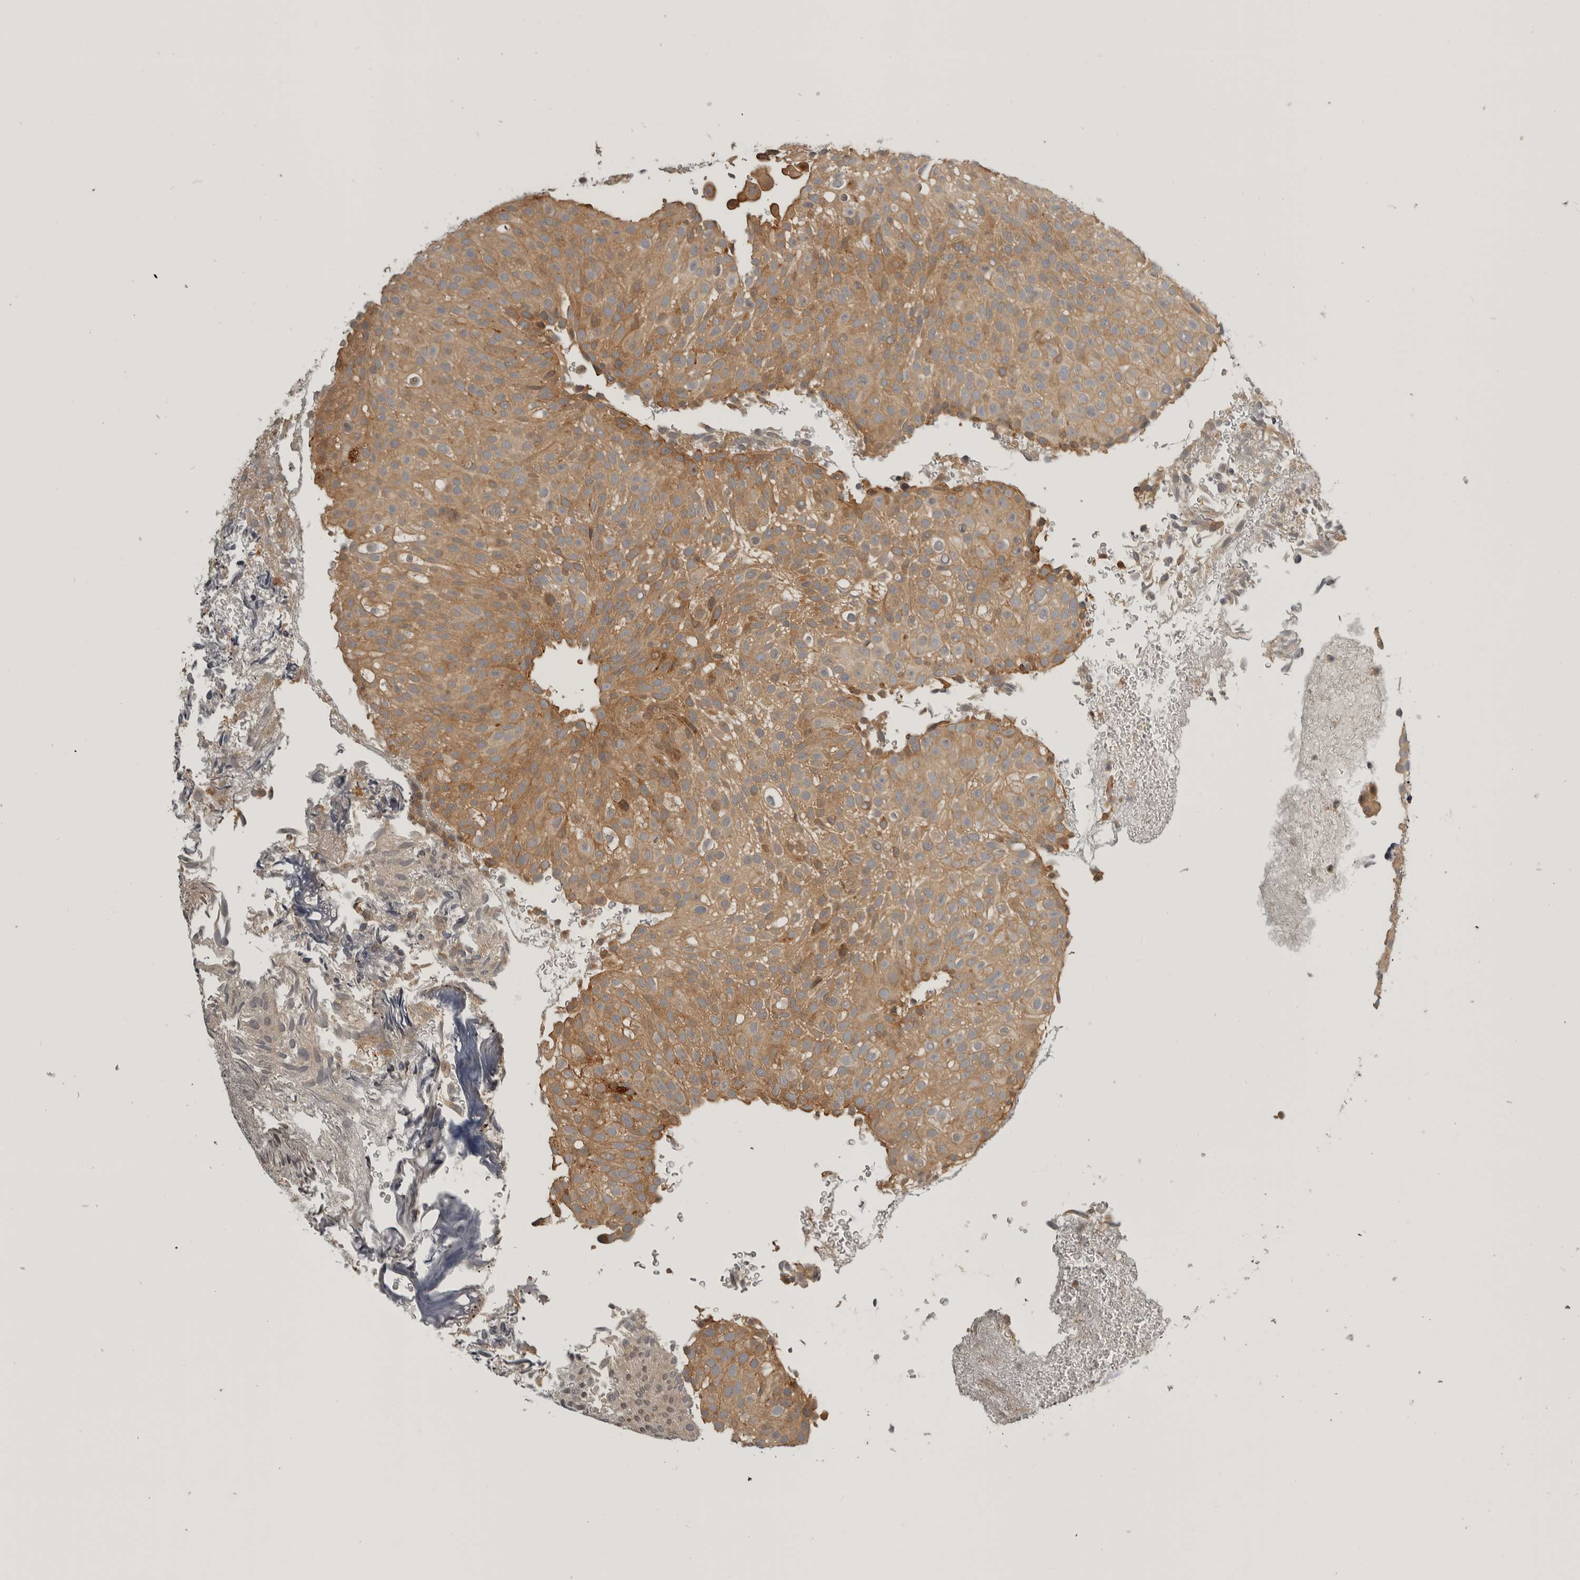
{"staining": {"intensity": "moderate", "quantity": ">75%", "location": "cytoplasmic/membranous"}, "tissue": "urothelial cancer", "cell_type": "Tumor cells", "image_type": "cancer", "snomed": [{"axis": "morphology", "description": "Urothelial carcinoma, Low grade"}, {"axis": "topography", "description": "Urinary bladder"}], "caption": "The micrograph displays staining of urothelial carcinoma (low-grade), revealing moderate cytoplasmic/membranous protein positivity (brown color) within tumor cells. The staining is performed using DAB (3,3'-diaminobenzidine) brown chromogen to label protein expression. The nuclei are counter-stained blue using hematoxylin.", "gene": "CUEDC1", "patient": {"sex": "male", "age": 78}}